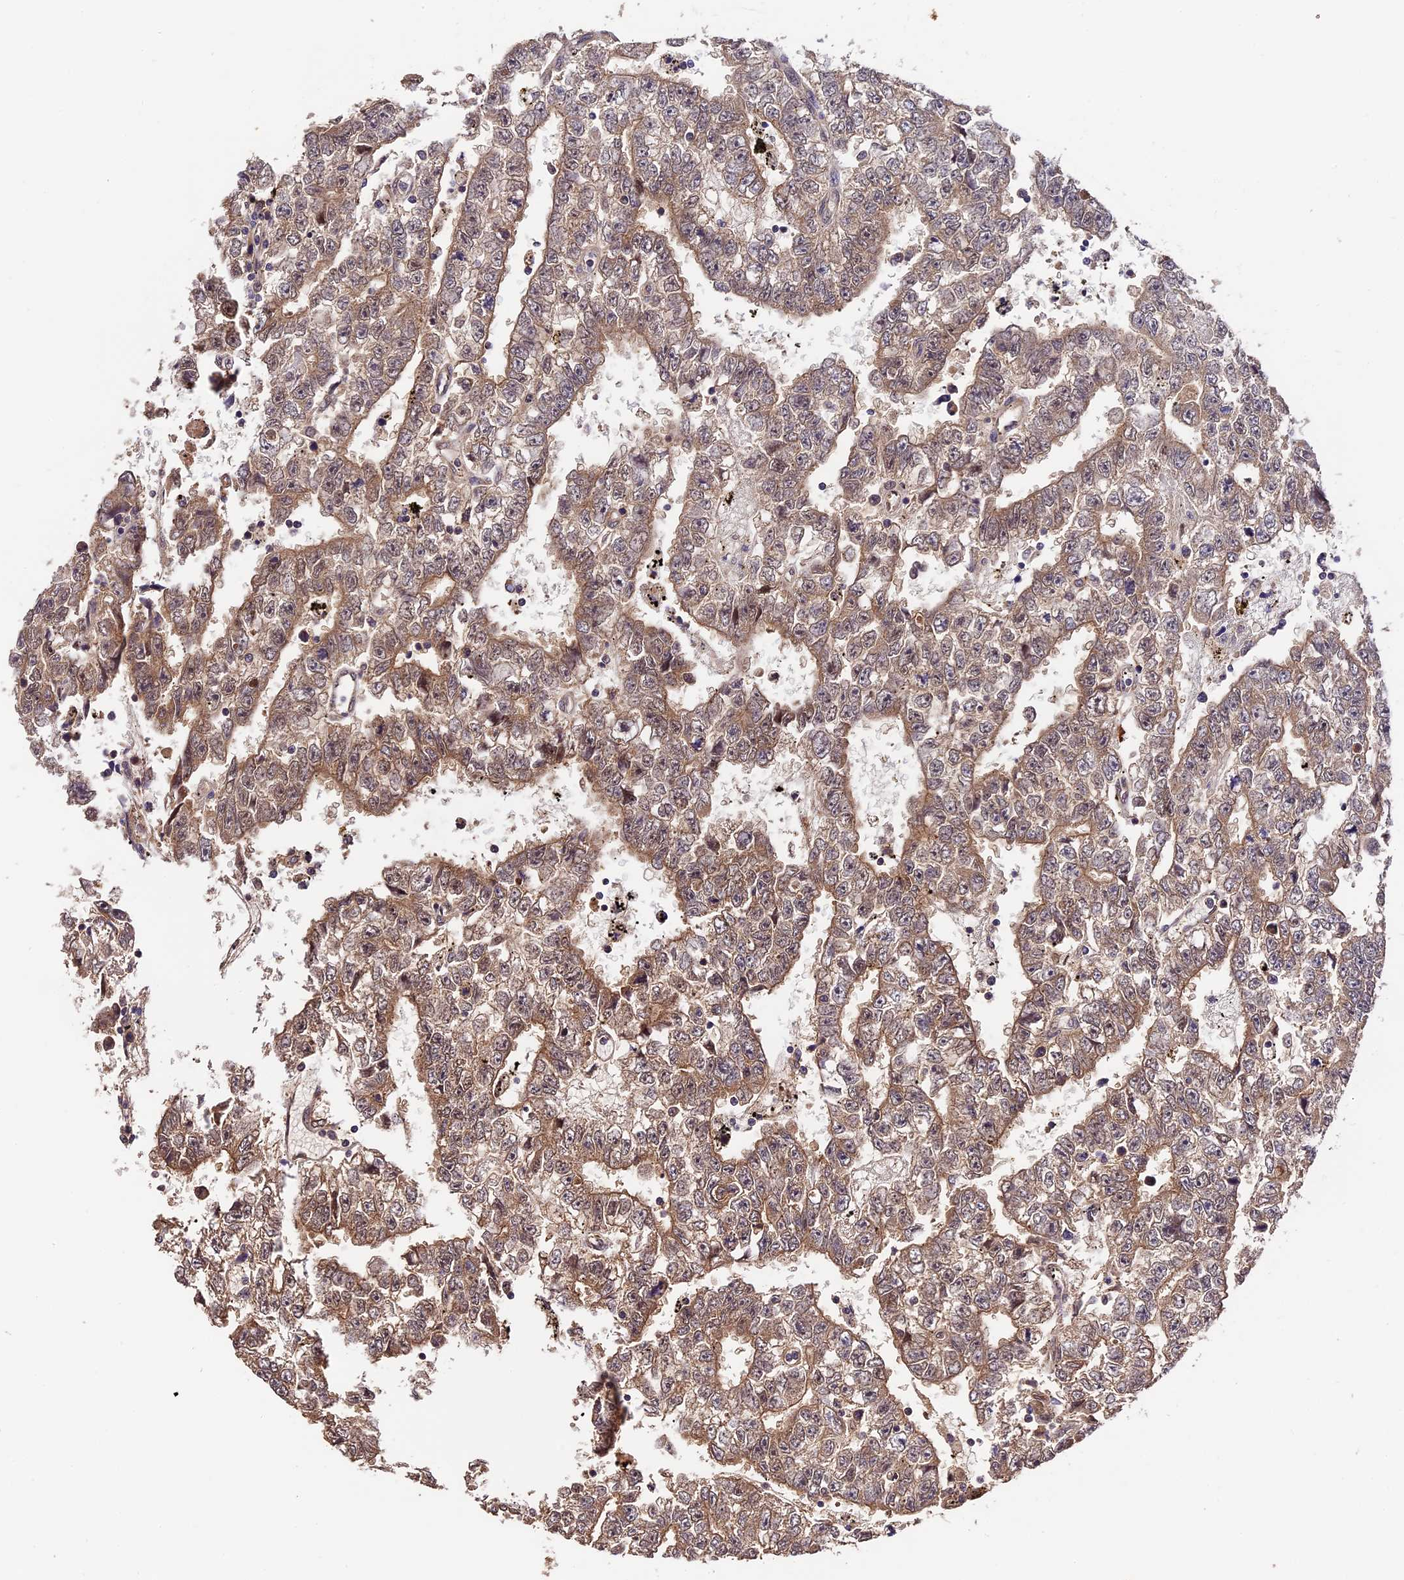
{"staining": {"intensity": "moderate", "quantity": ">75%", "location": "cytoplasmic/membranous"}, "tissue": "testis cancer", "cell_type": "Tumor cells", "image_type": "cancer", "snomed": [{"axis": "morphology", "description": "Carcinoma, Embryonal, NOS"}, {"axis": "topography", "description": "Testis"}], "caption": "DAB (3,3'-diaminobenzidine) immunohistochemical staining of human embryonal carcinoma (testis) shows moderate cytoplasmic/membranous protein expression in approximately >75% of tumor cells. (IHC, brightfield microscopy, high magnification).", "gene": "TRMT1", "patient": {"sex": "male", "age": 25}}